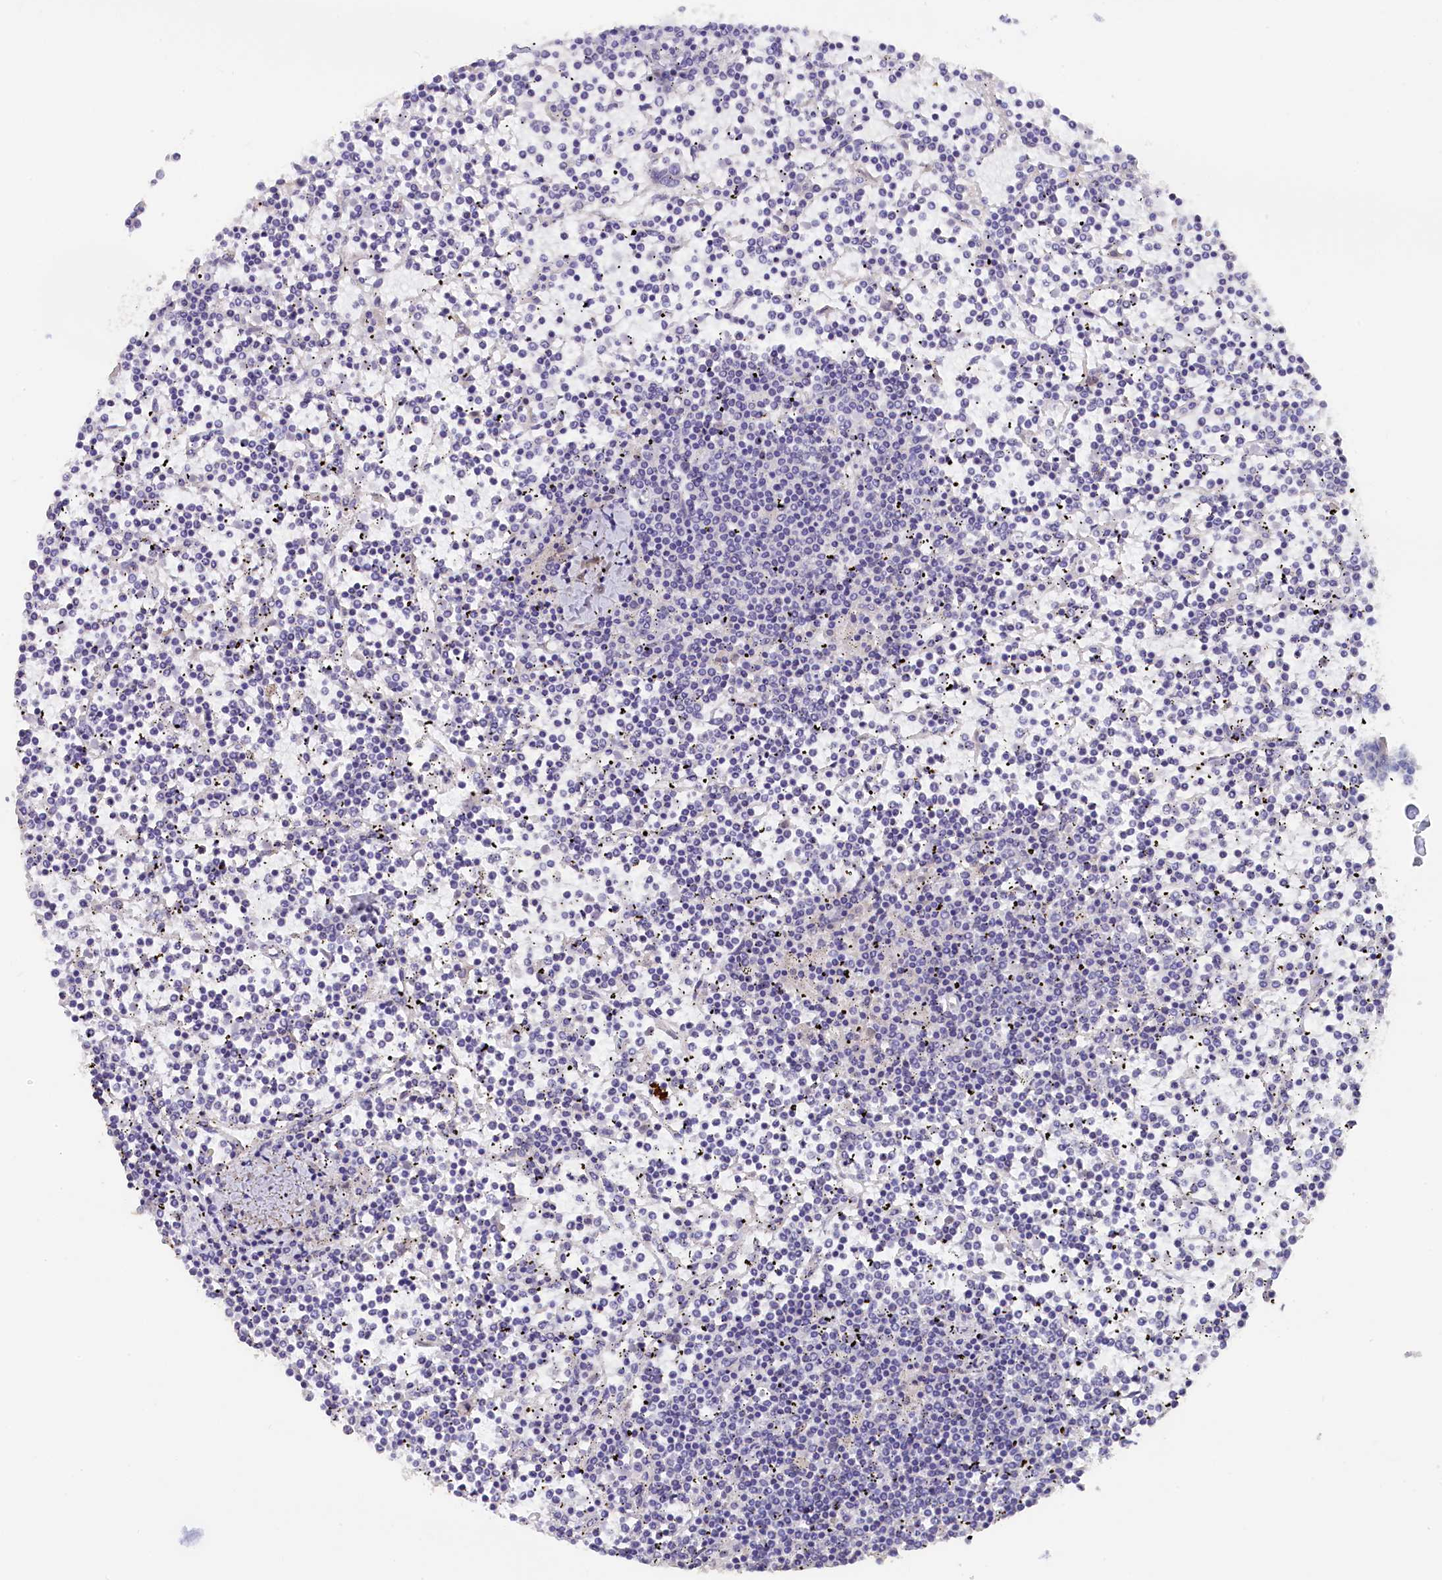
{"staining": {"intensity": "negative", "quantity": "none", "location": "none"}, "tissue": "lymphoma", "cell_type": "Tumor cells", "image_type": "cancer", "snomed": [{"axis": "morphology", "description": "Malignant lymphoma, non-Hodgkin's type, Low grade"}, {"axis": "topography", "description": "Spleen"}], "caption": "This is an immunohistochemistry (IHC) histopathology image of malignant lymphoma, non-Hodgkin's type (low-grade). There is no staining in tumor cells.", "gene": "ZSWIM4", "patient": {"sex": "female", "age": 19}}